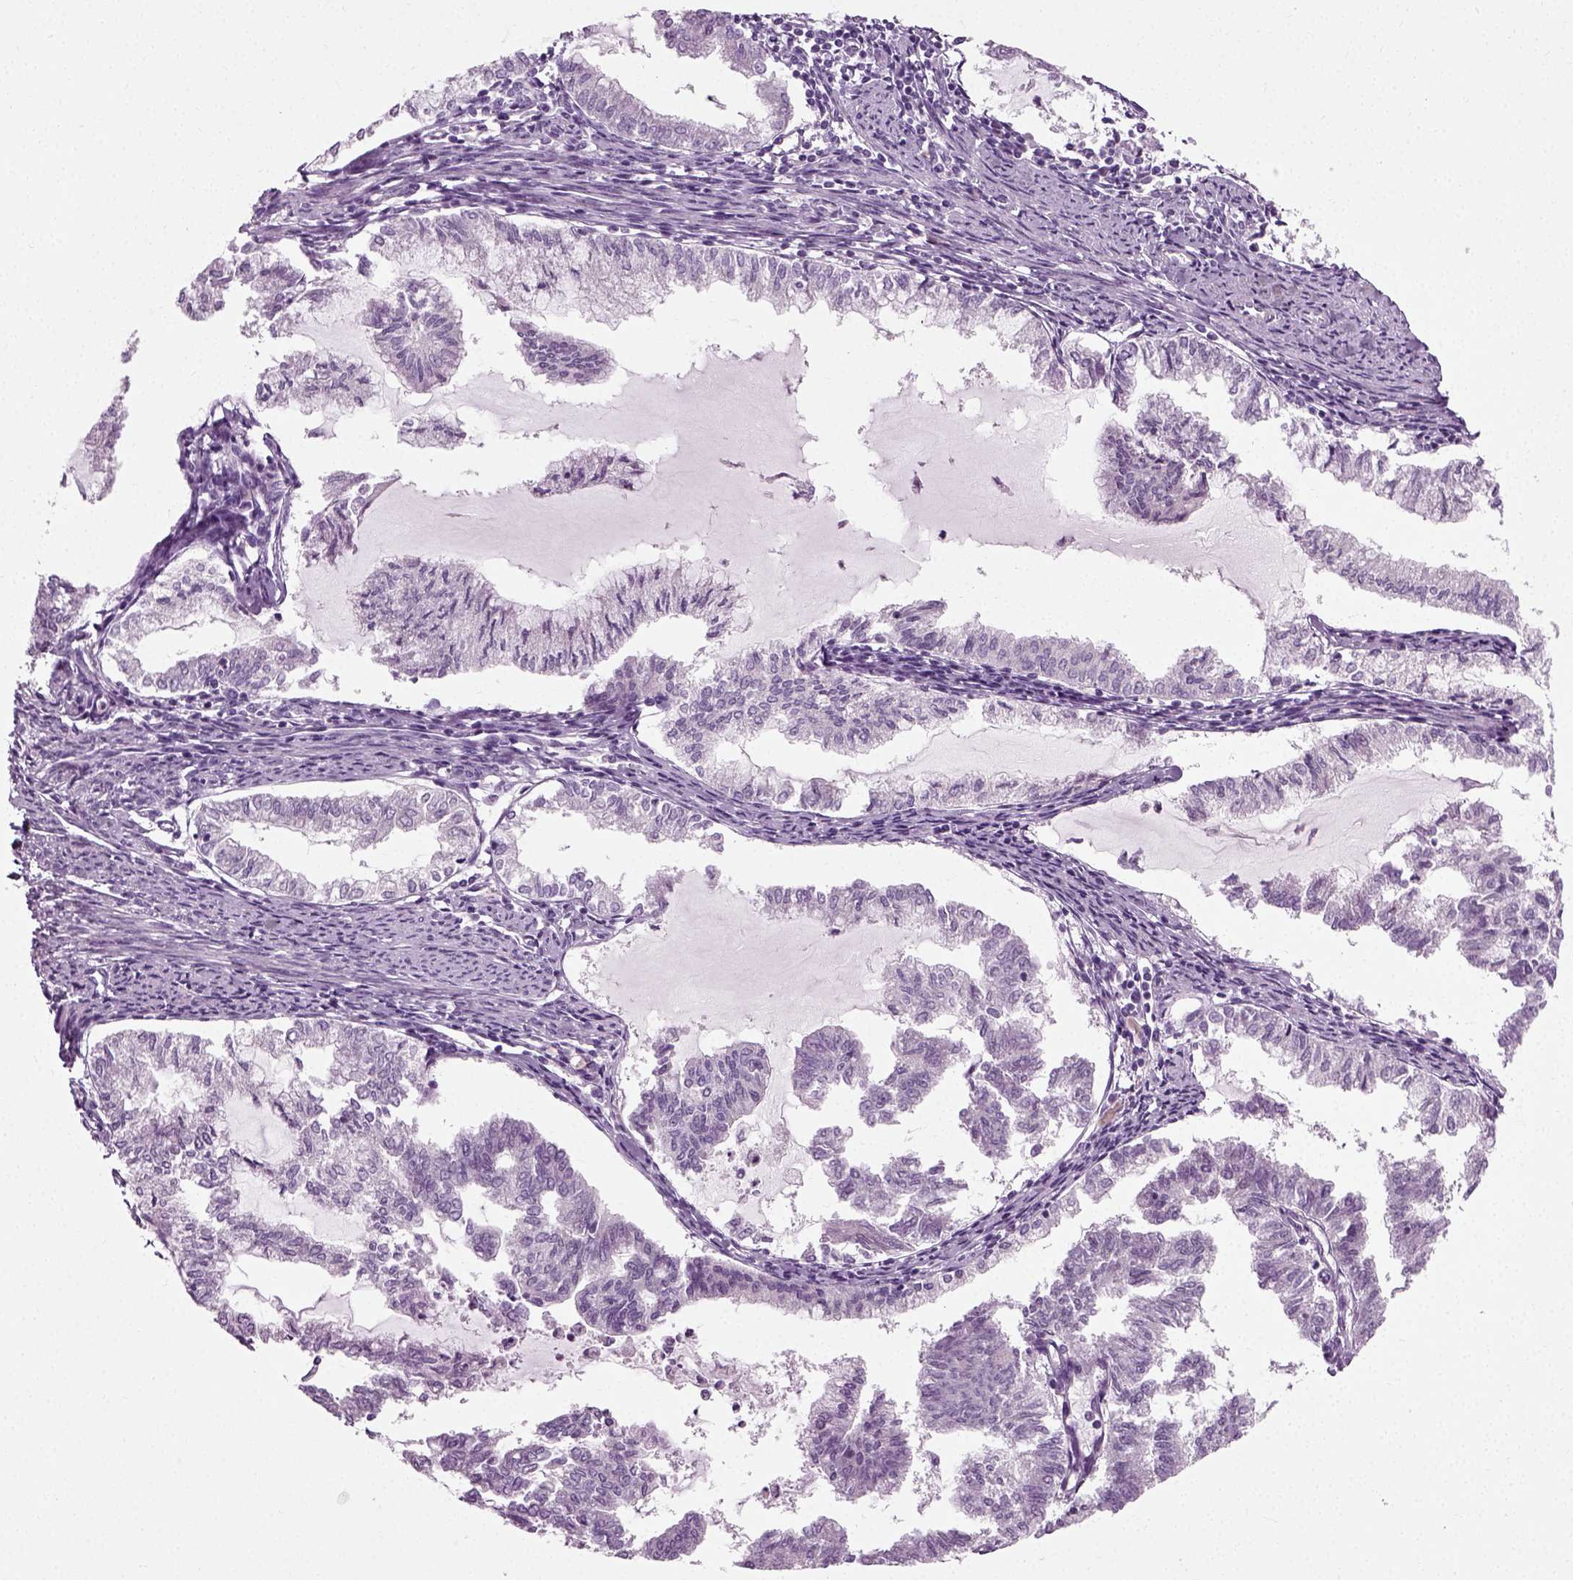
{"staining": {"intensity": "negative", "quantity": "none", "location": "none"}, "tissue": "endometrial cancer", "cell_type": "Tumor cells", "image_type": "cancer", "snomed": [{"axis": "morphology", "description": "Adenocarcinoma, NOS"}, {"axis": "topography", "description": "Endometrium"}], "caption": "IHC photomicrograph of endometrial cancer (adenocarcinoma) stained for a protein (brown), which displays no staining in tumor cells. (DAB IHC, high magnification).", "gene": "SCG5", "patient": {"sex": "female", "age": 79}}